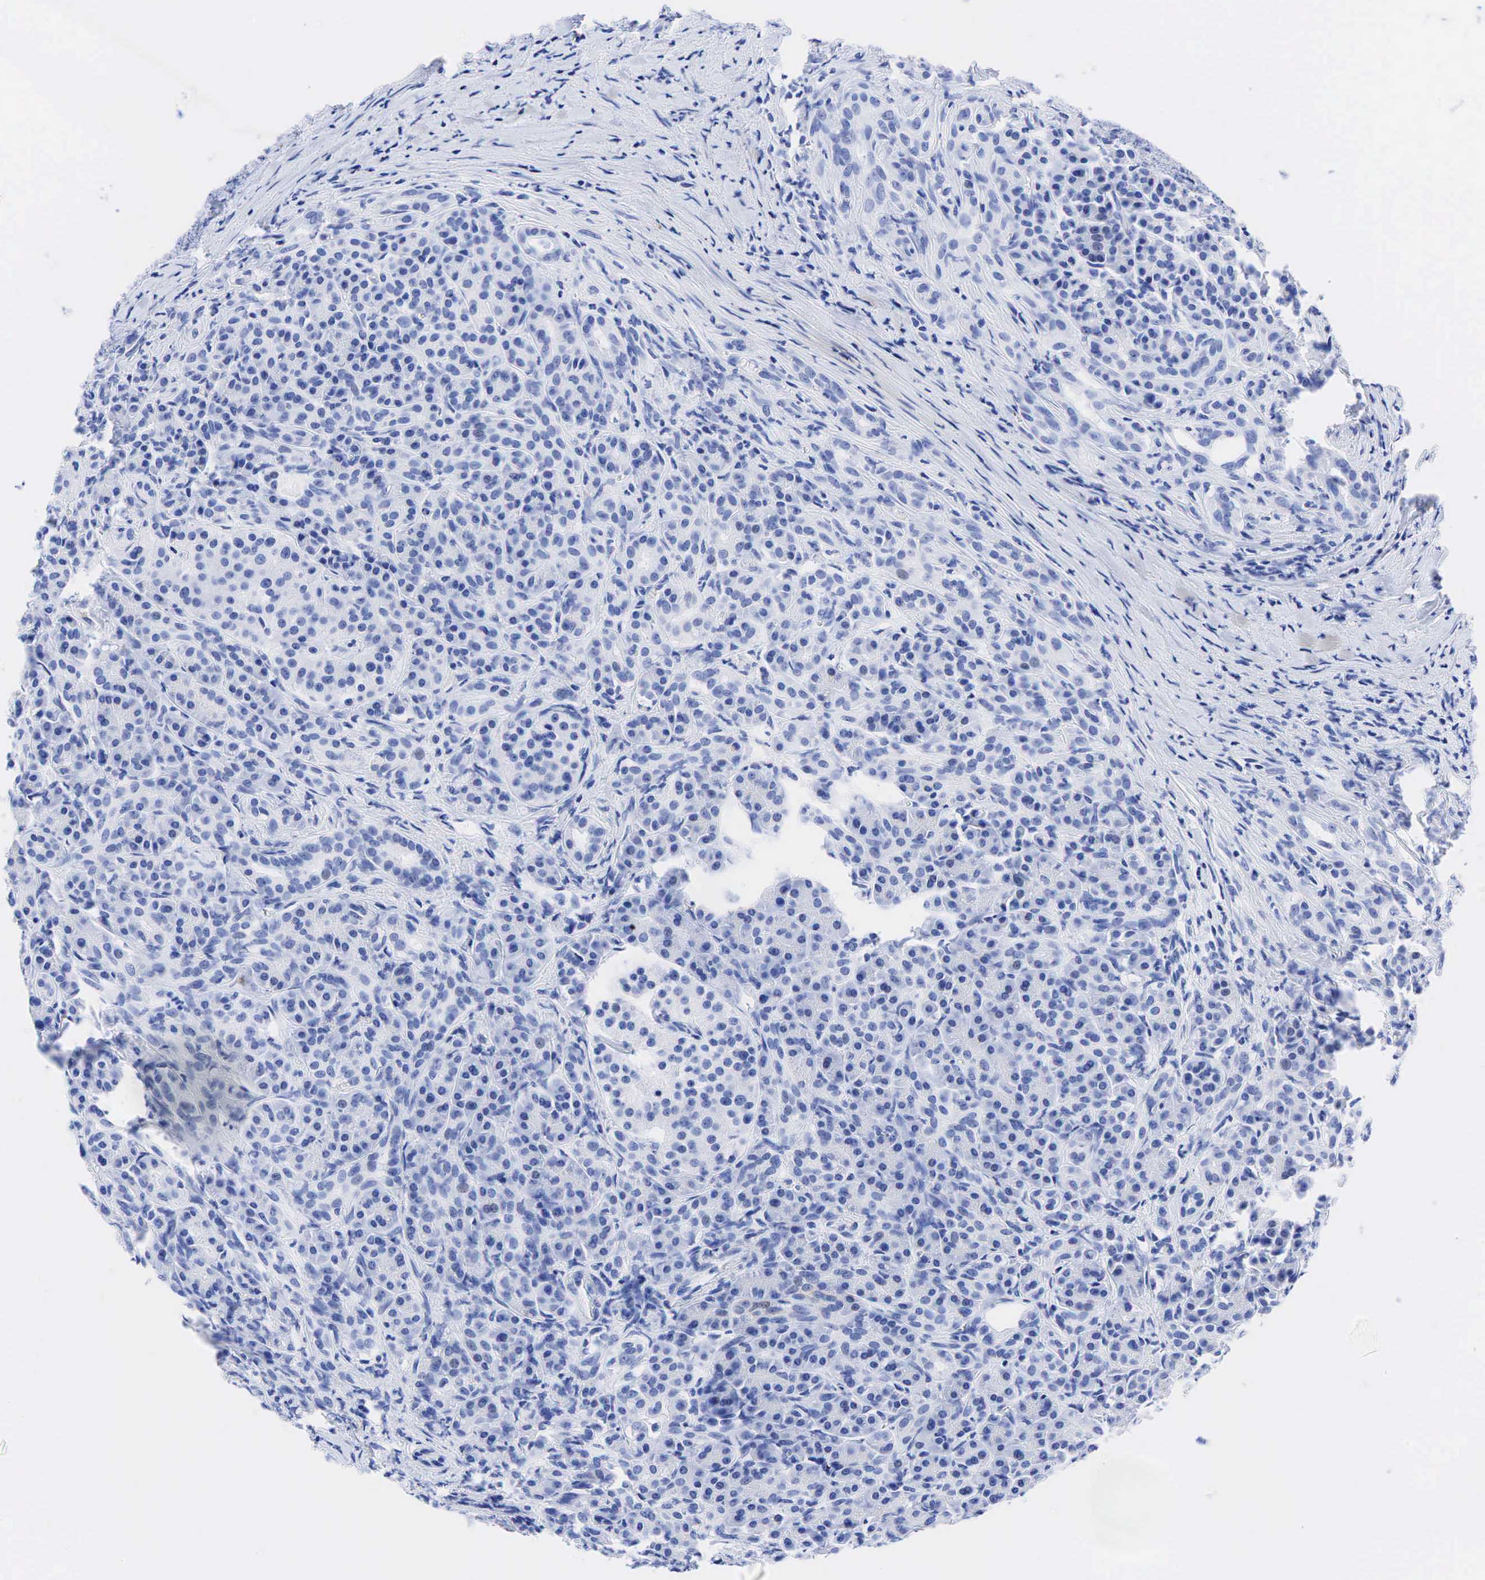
{"staining": {"intensity": "negative", "quantity": "none", "location": "none"}, "tissue": "pancreas", "cell_type": "Exocrine glandular cells", "image_type": "normal", "snomed": [{"axis": "morphology", "description": "Normal tissue, NOS"}, {"axis": "topography", "description": "Lymph node"}, {"axis": "topography", "description": "Pancreas"}], "caption": "Exocrine glandular cells show no significant protein staining in unremarkable pancreas.", "gene": "CEACAM5", "patient": {"sex": "male", "age": 59}}